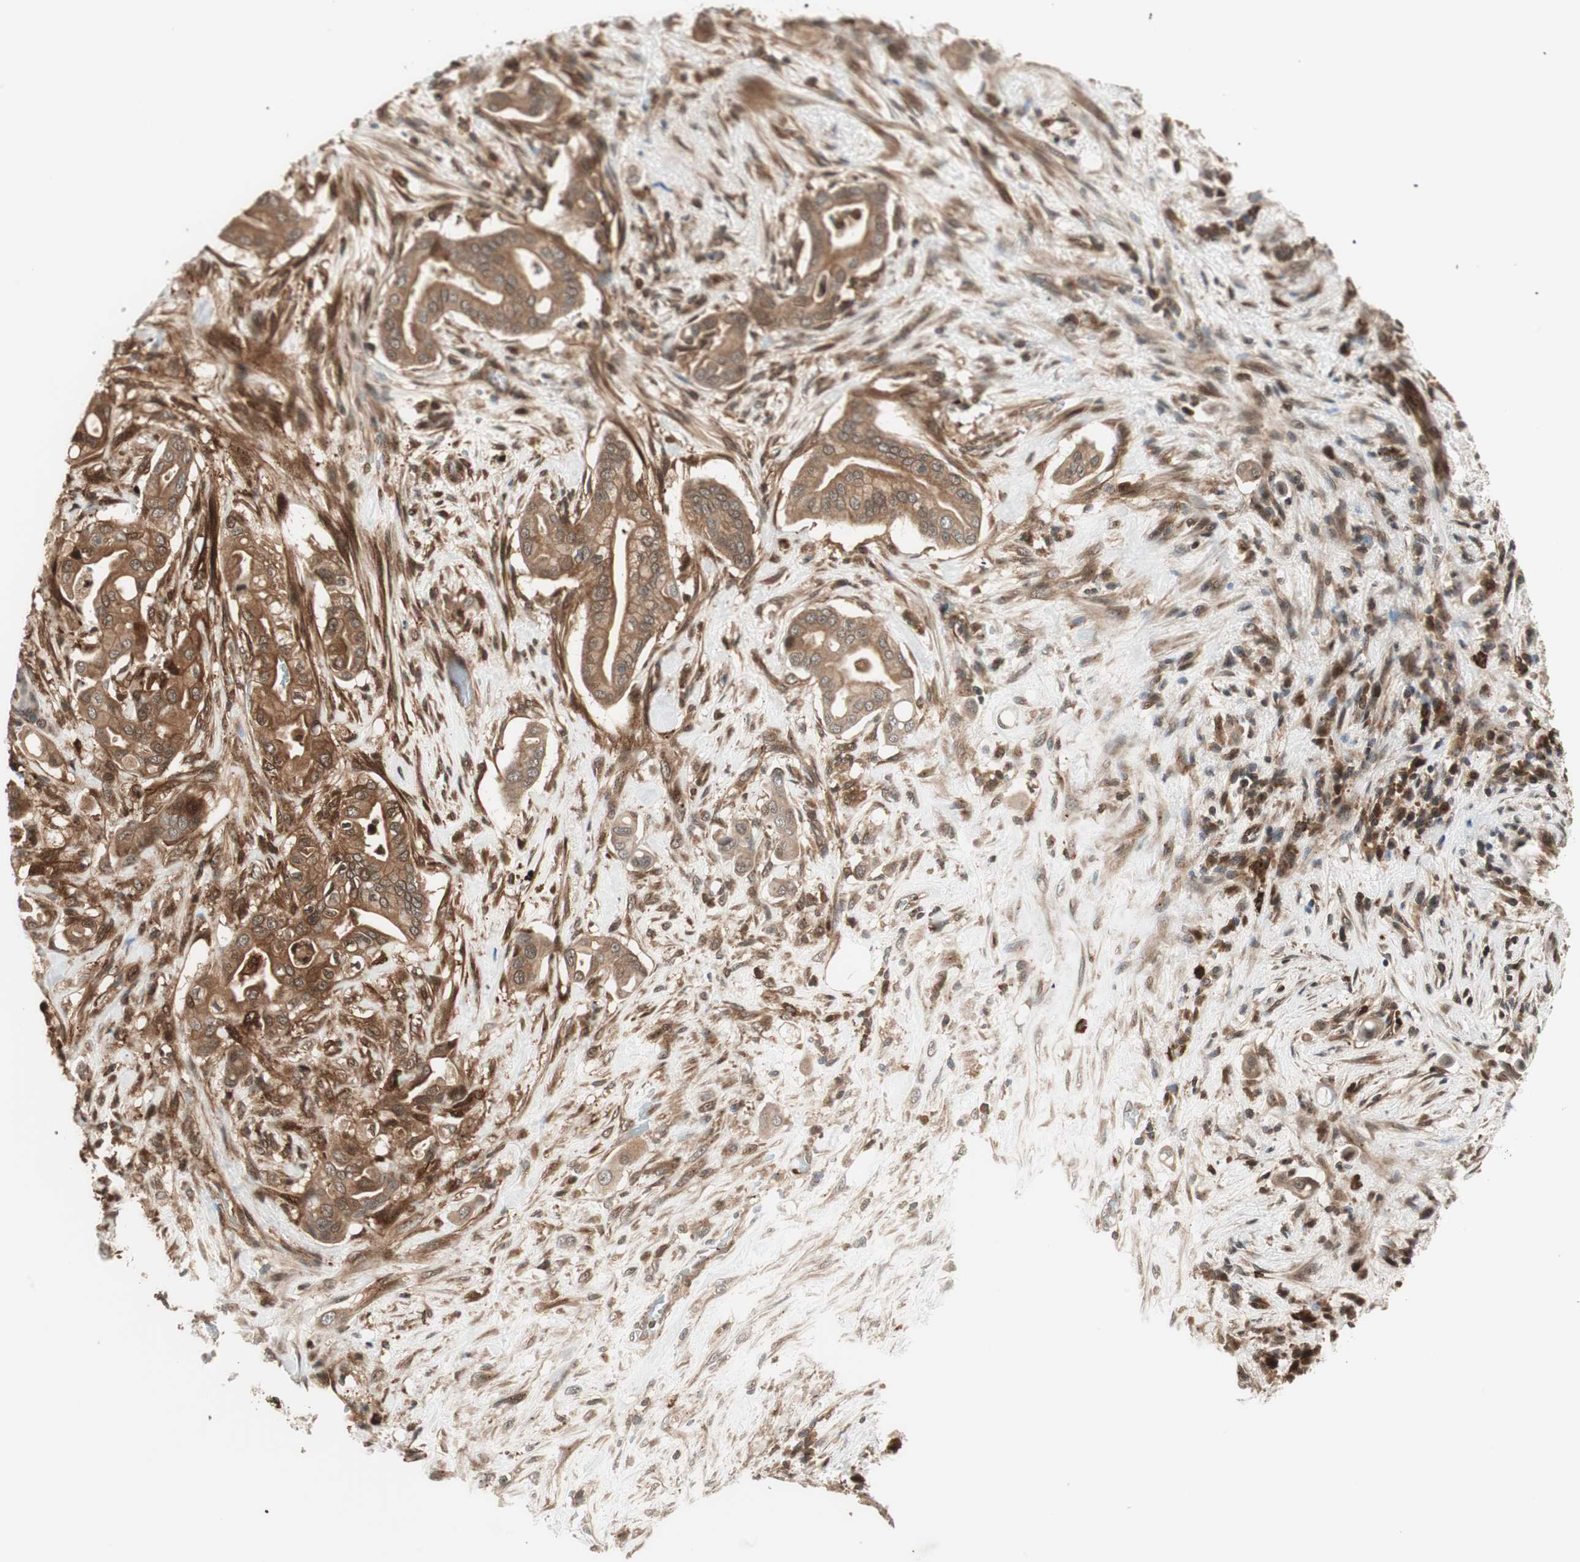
{"staining": {"intensity": "moderate", "quantity": ">75%", "location": "cytoplasmic/membranous"}, "tissue": "liver cancer", "cell_type": "Tumor cells", "image_type": "cancer", "snomed": [{"axis": "morphology", "description": "Cholangiocarcinoma"}, {"axis": "topography", "description": "Liver"}], "caption": "Protein staining of cholangiocarcinoma (liver) tissue shows moderate cytoplasmic/membranous positivity in approximately >75% of tumor cells. The staining was performed using DAB, with brown indicating positive protein expression. Nuclei are stained blue with hematoxylin.", "gene": "PRKG2", "patient": {"sex": "female", "age": 68}}